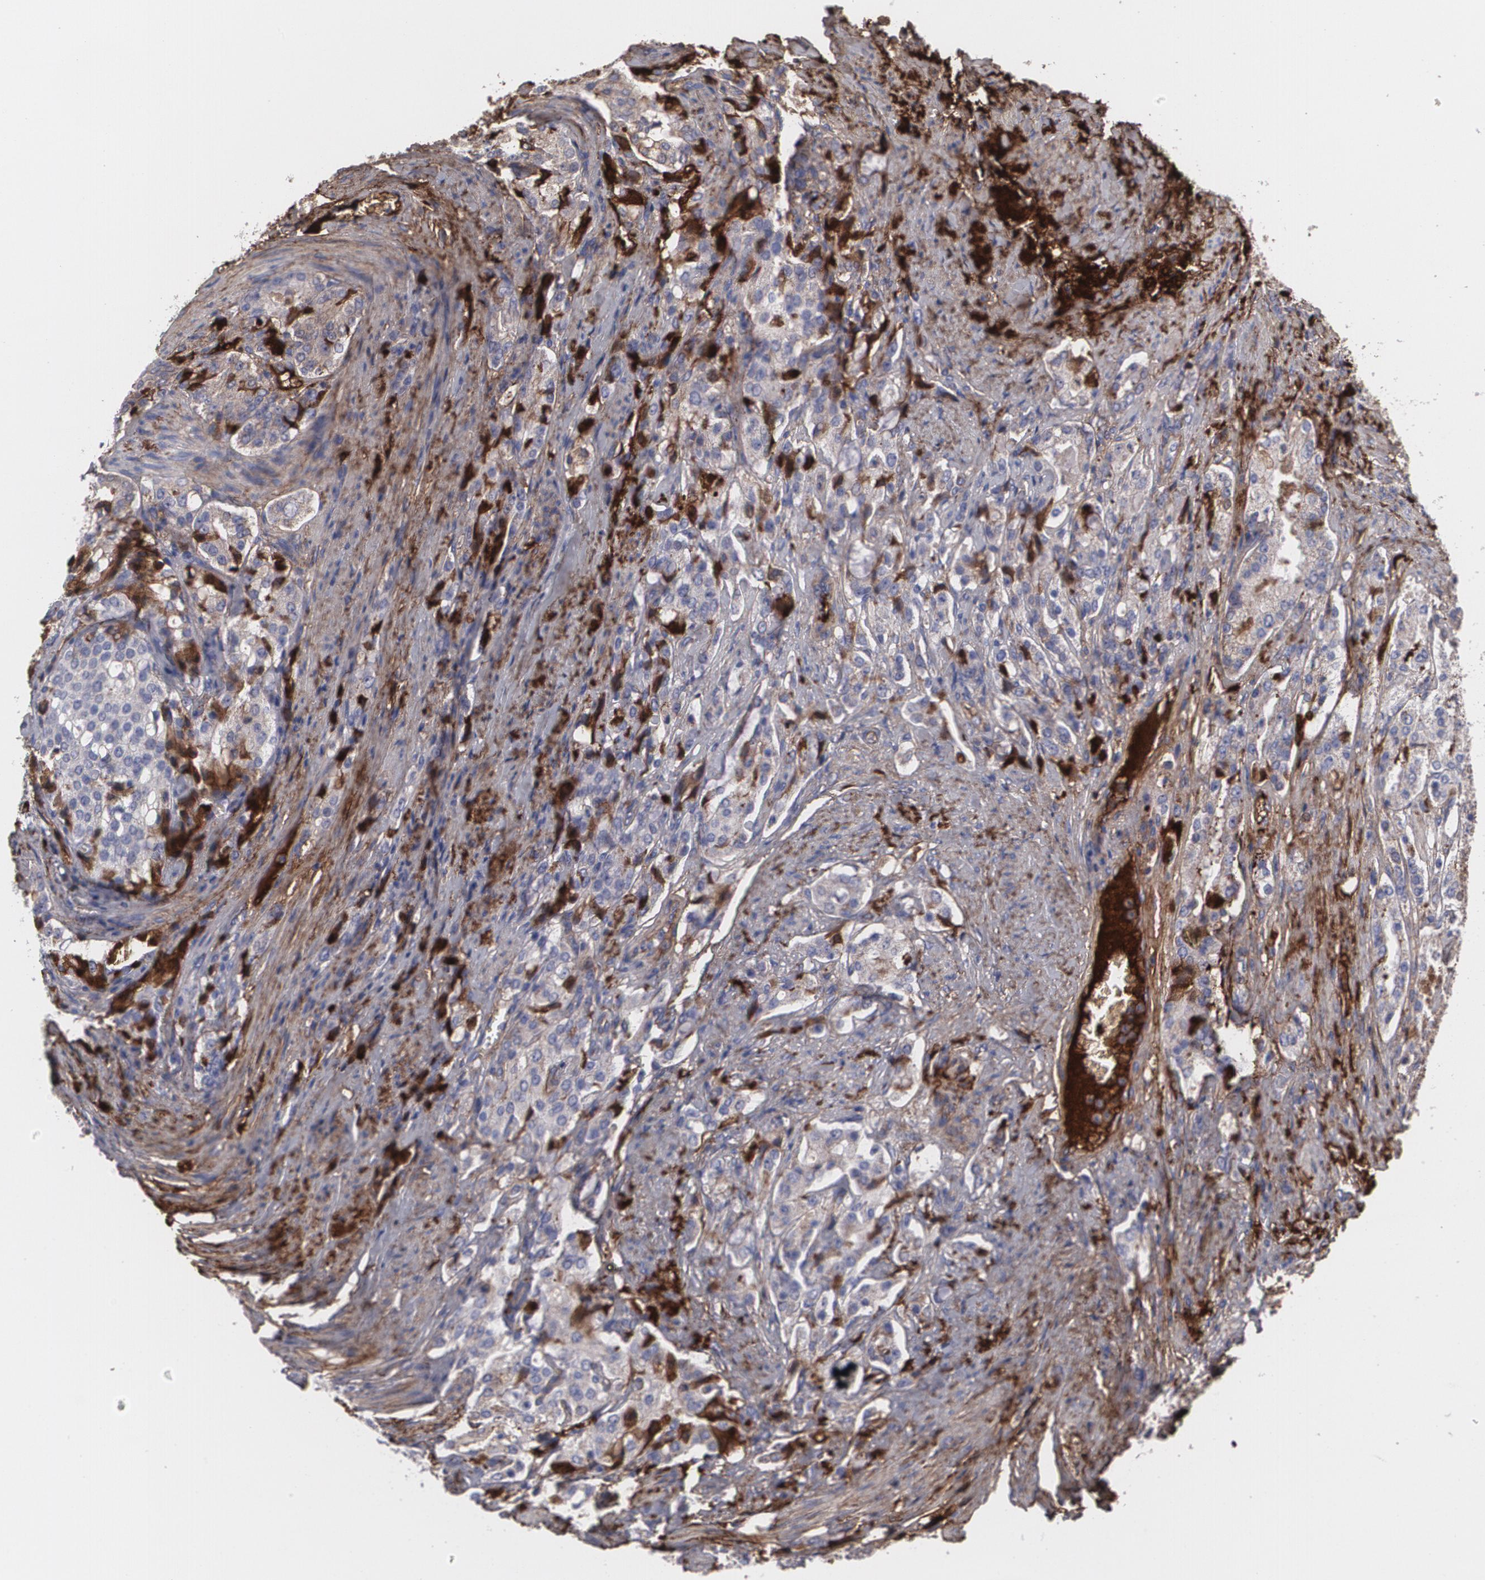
{"staining": {"intensity": "weak", "quantity": ">75%", "location": "cytoplasmic/membranous"}, "tissue": "prostate cancer", "cell_type": "Tumor cells", "image_type": "cancer", "snomed": [{"axis": "morphology", "description": "Adenocarcinoma, Medium grade"}, {"axis": "topography", "description": "Prostate"}], "caption": "Human prostate cancer (medium-grade adenocarcinoma) stained with a protein marker demonstrates weak staining in tumor cells.", "gene": "FBLN1", "patient": {"sex": "male", "age": 72}}